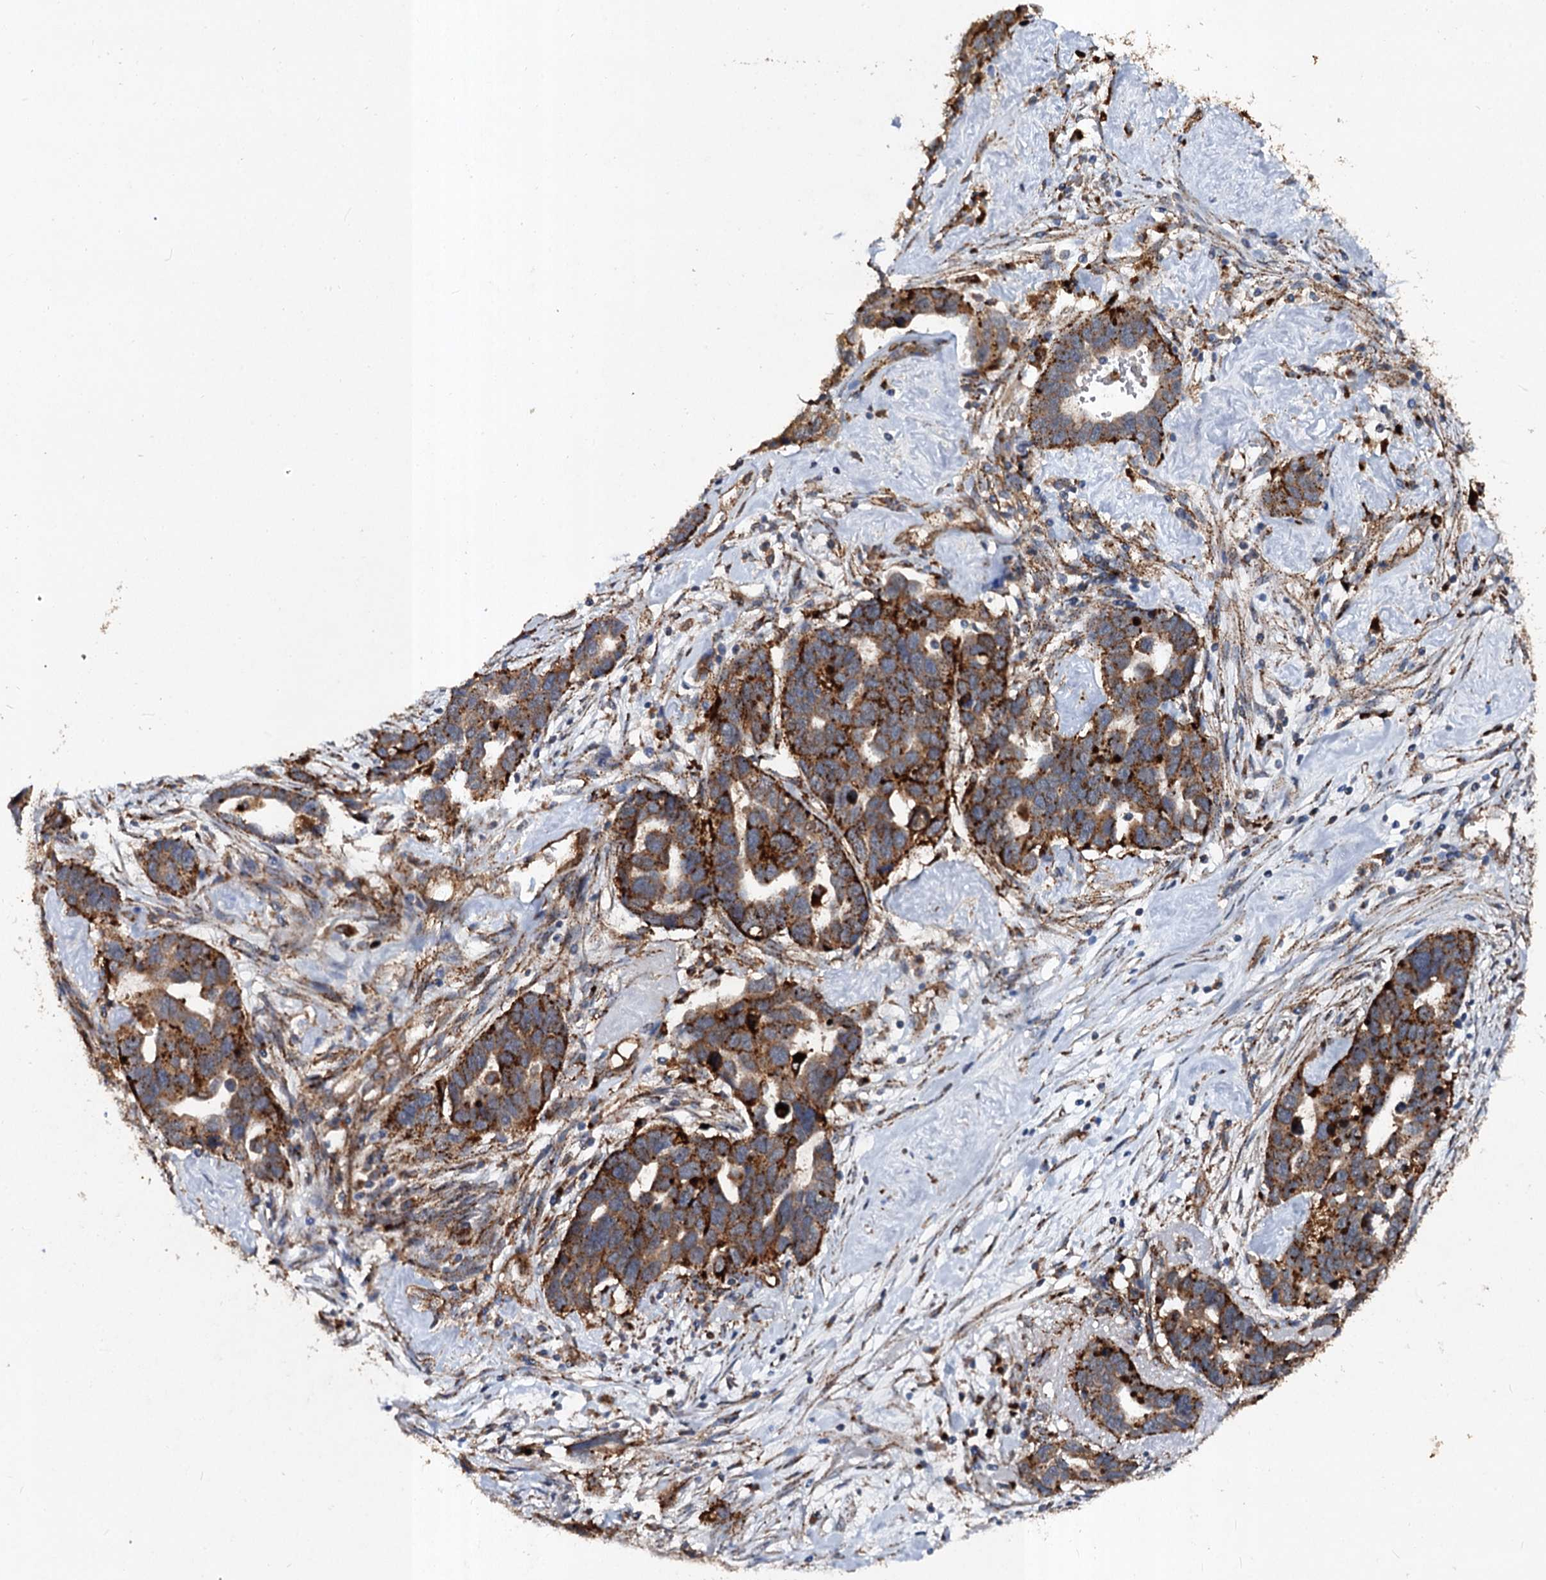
{"staining": {"intensity": "strong", "quantity": ">75%", "location": "cytoplasmic/membranous"}, "tissue": "ovarian cancer", "cell_type": "Tumor cells", "image_type": "cancer", "snomed": [{"axis": "morphology", "description": "Cystadenocarcinoma, serous, NOS"}, {"axis": "topography", "description": "Ovary"}], "caption": "Serous cystadenocarcinoma (ovarian) stained with a protein marker reveals strong staining in tumor cells.", "gene": "GBA1", "patient": {"sex": "female", "age": 54}}